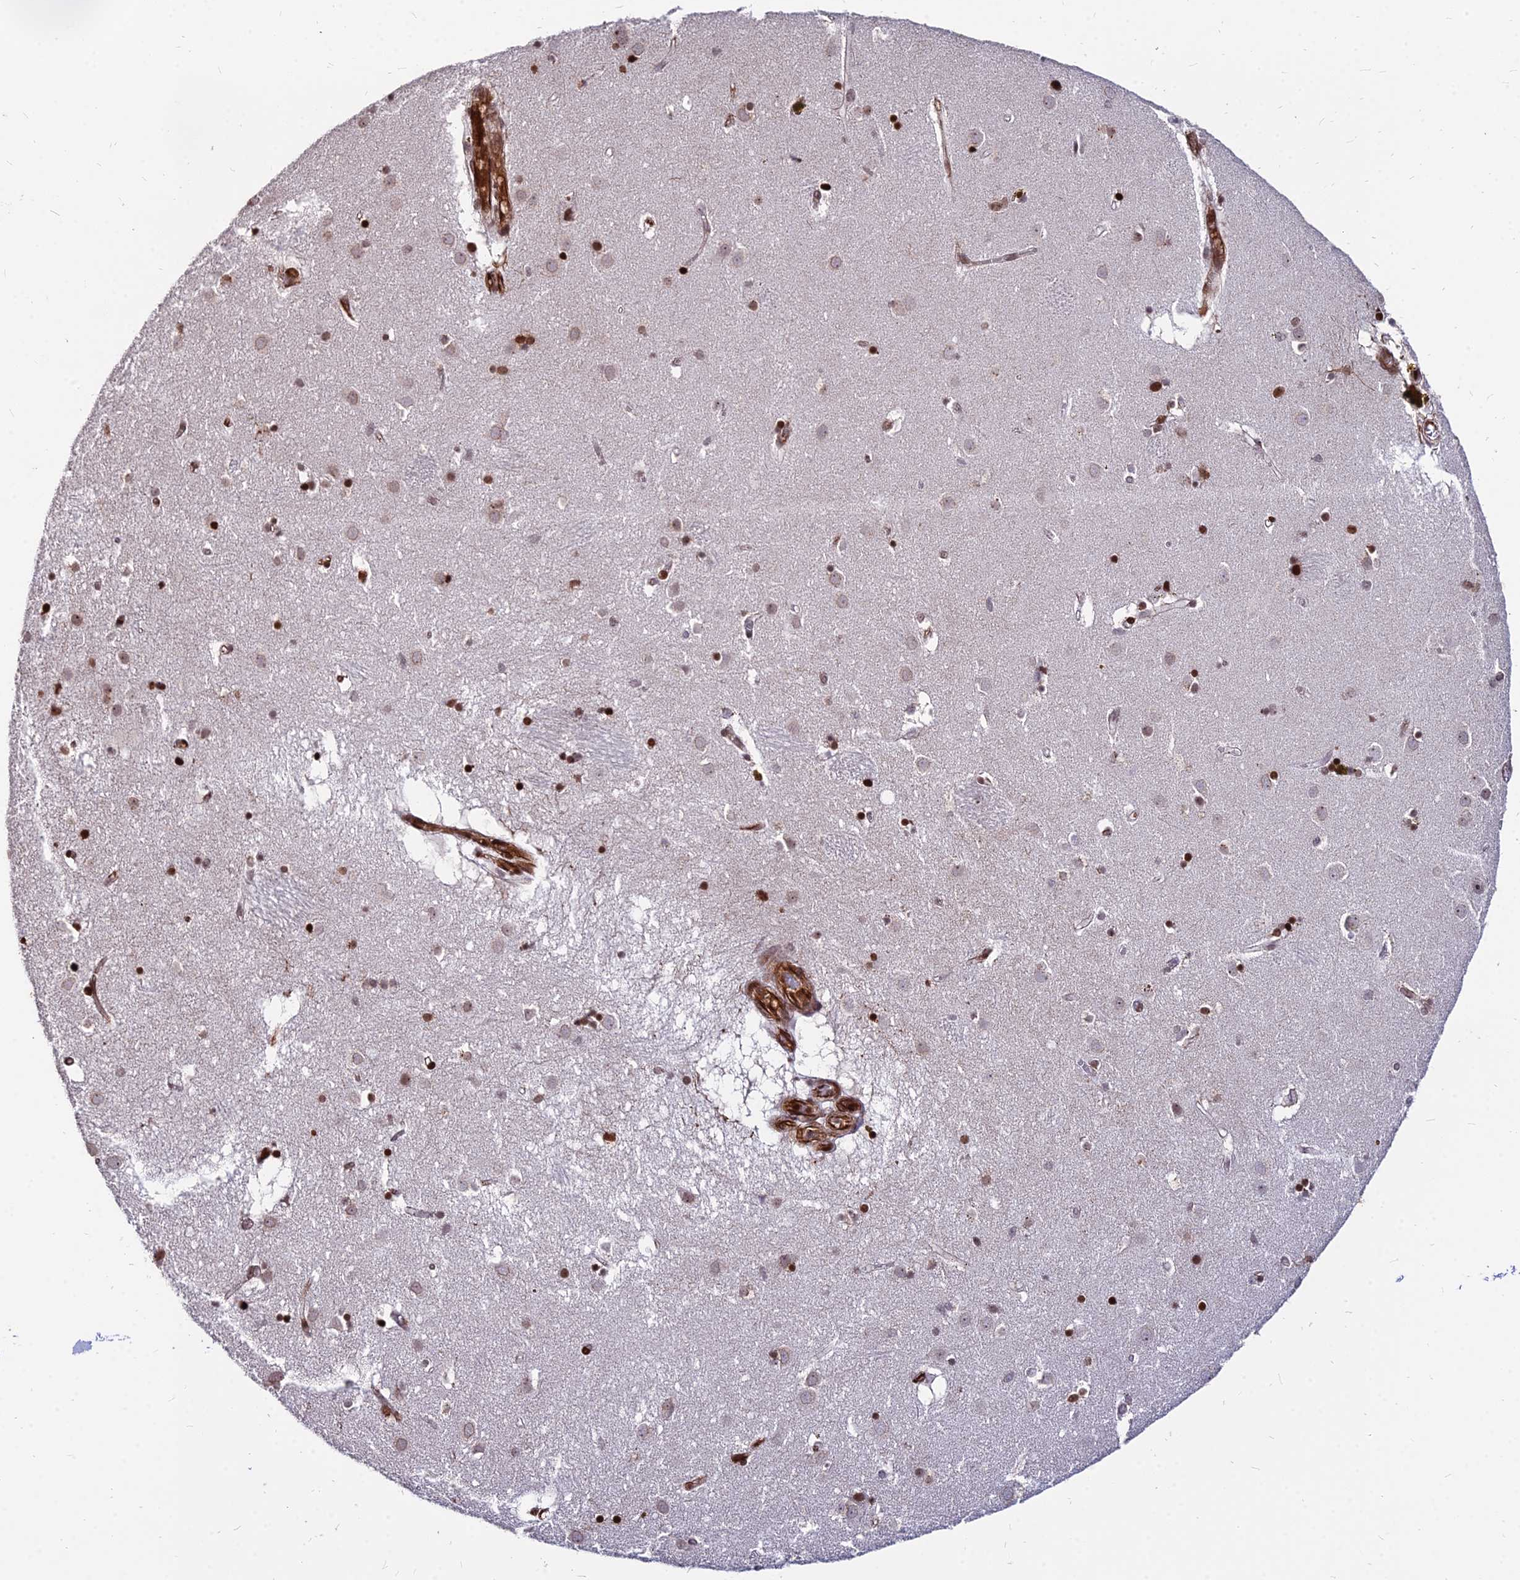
{"staining": {"intensity": "strong", "quantity": "25%-75%", "location": "nuclear"}, "tissue": "caudate", "cell_type": "Glial cells", "image_type": "normal", "snomed": [{"axis": "morphology", "description": "Normal tissue, NOS"}, {"axis": "topography", "description": "Lateral ventricle wall"}], "caption": "A high-resolution image shows immunohistochemistry staining of unremarkable caudate, which shows strong nuclear staining in about 25%-75% of glial cells.", "gene": "NYAP2", "patient": {"sex": "male", "age": 70}}